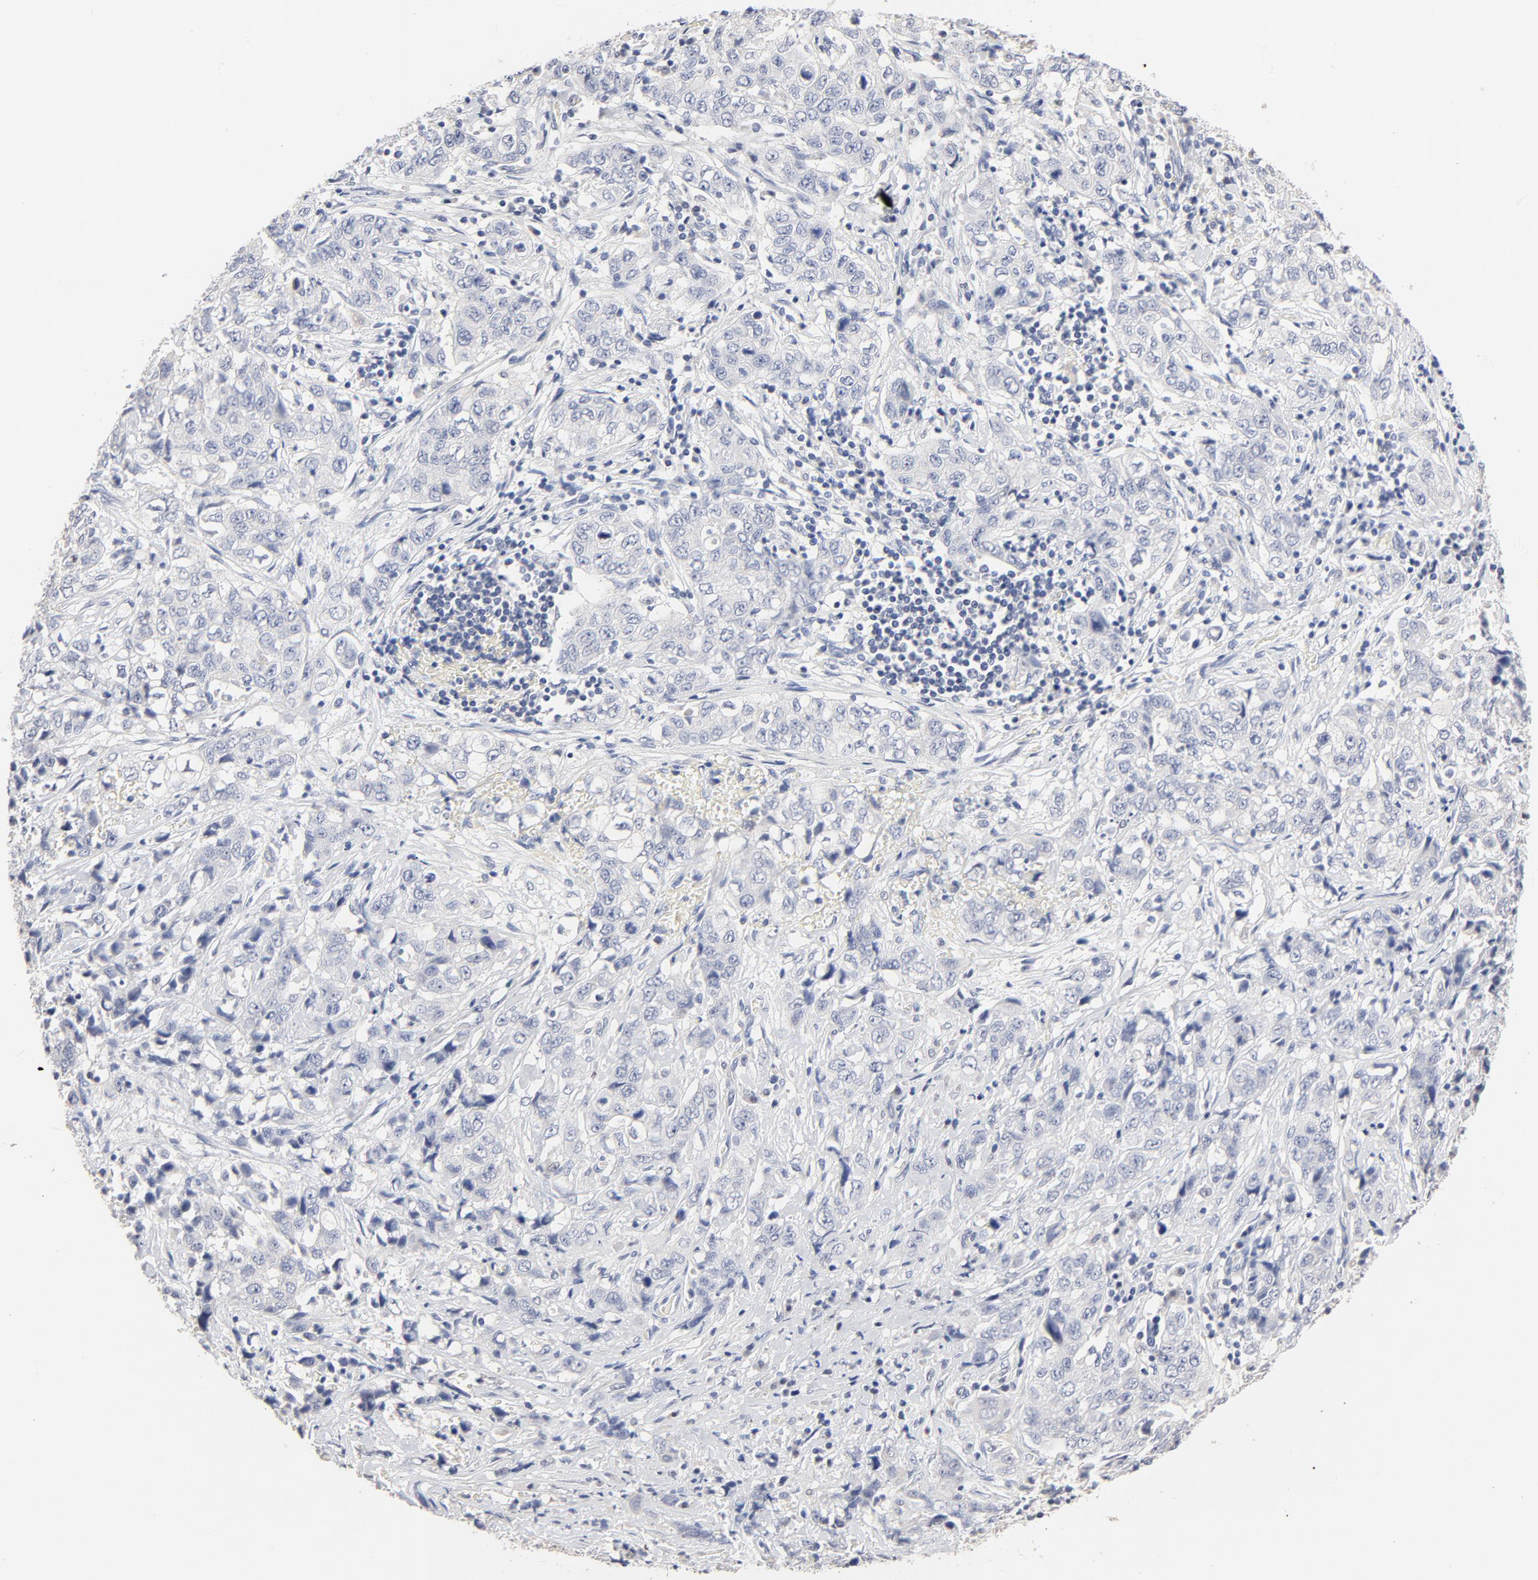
{"staining": {"intensity": "negative", "quantity": "none", "location": "none"}, "tissue": "stomach cancer", "cell_type": "Tumor cells", "image_type": "cancer", "snomed": [{"axis": "morphology", "description": "Adenocarcinoma, NOS"}, {"axis": "topography", "description": "Stomach"}], "caption": "DAB (3,3'-diaminobenzidine) immunohistochemical staining of human adenocarcinoma (stomach) exhibits no significant staining in tumor cells.", "gene": "AADAC", "patient": {"sex": "male", "age": 48}}